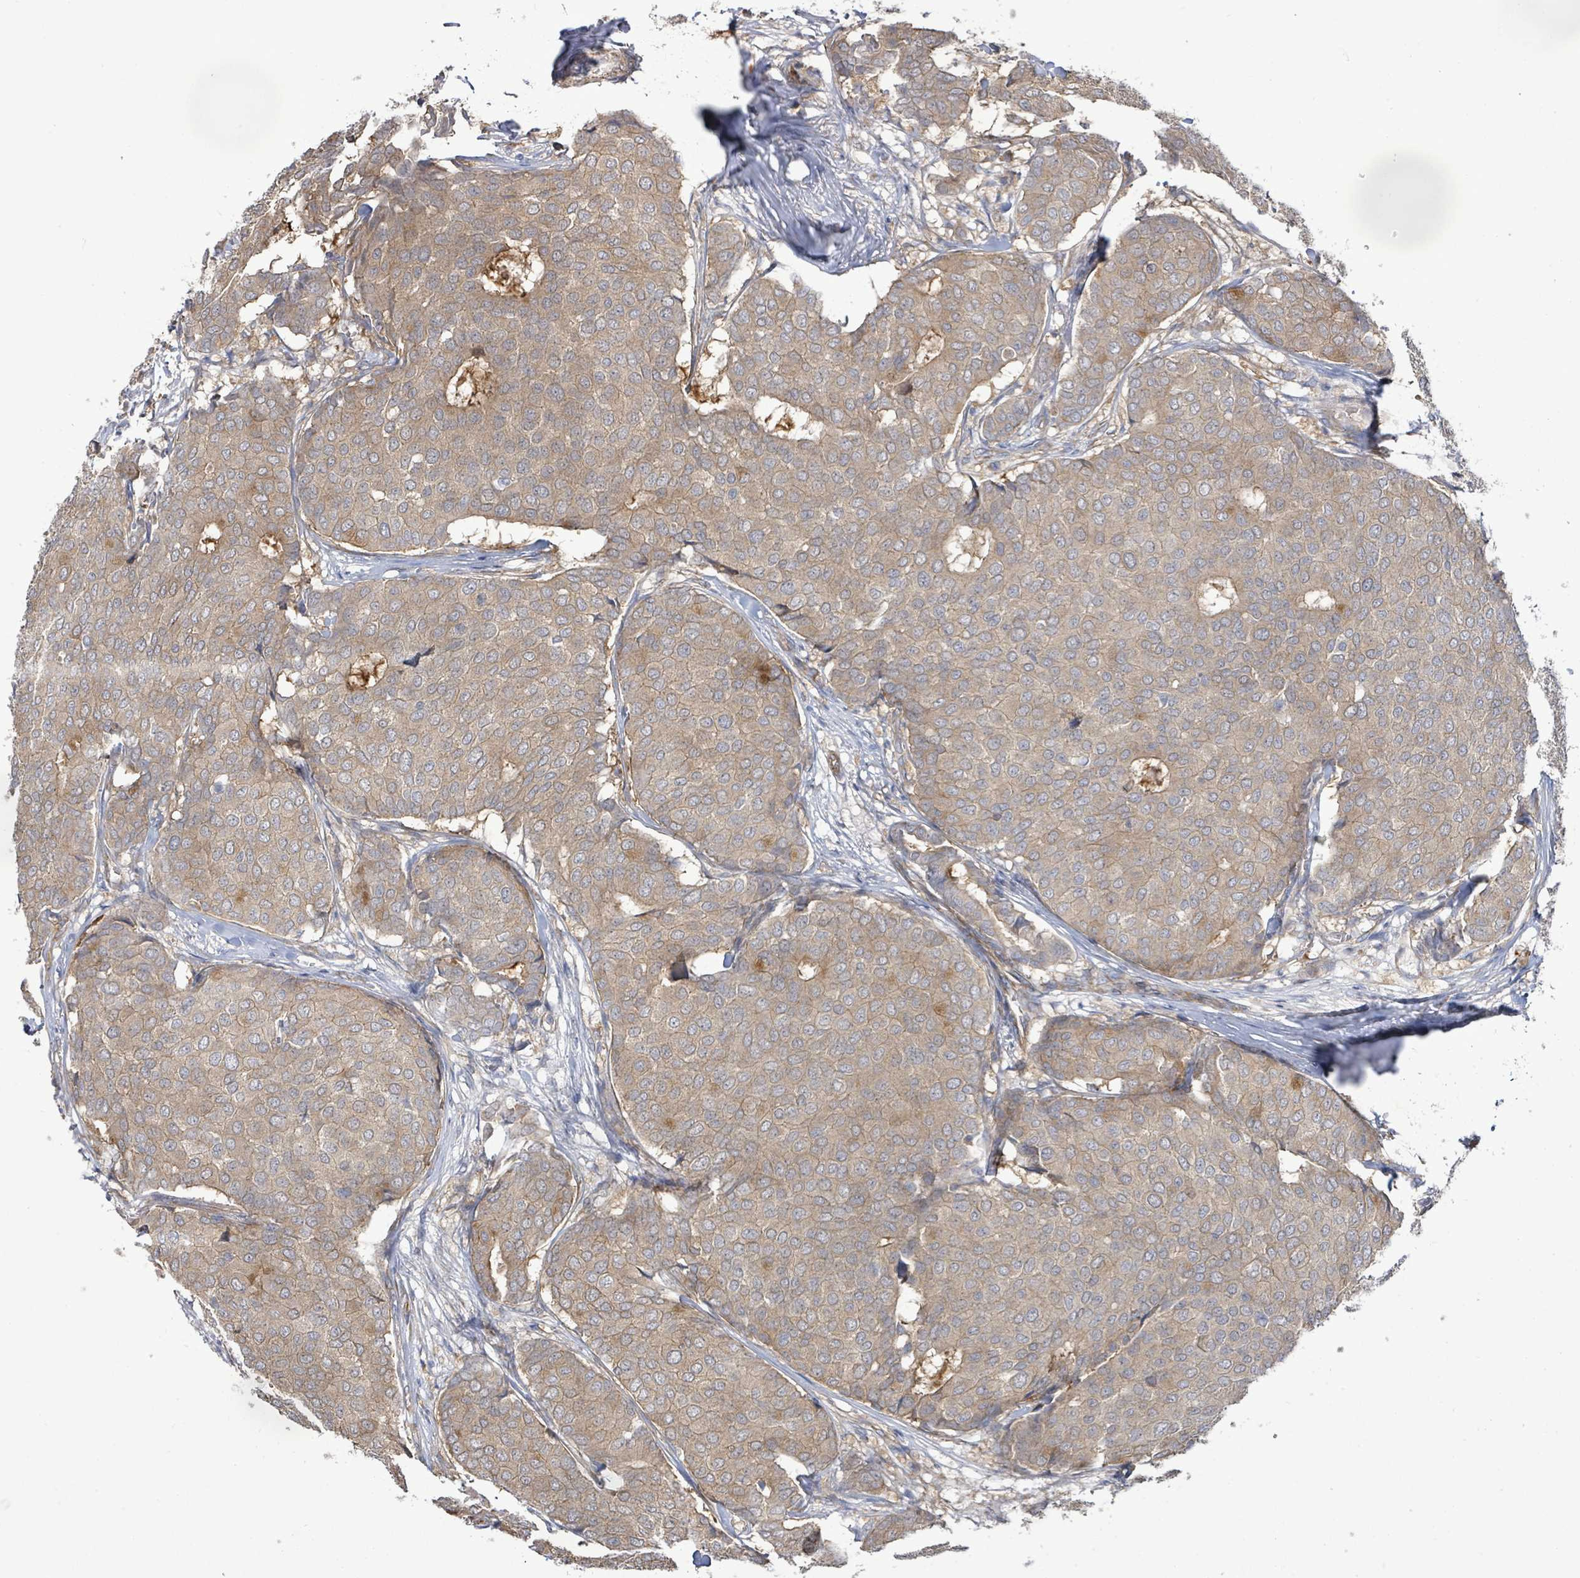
{"staining": {"intensity": "weak", "quantity": "25%-75%", "location": "cytoplasmic/membranous"}, "tissue": "breast cancer", "cell_type": "Tumor cells", "image_type": "cancer", "snomed": [{"axis": "morphology", "description": "Duct carcinoma"}, {"axis": "topography", "description": "Breast"}], "caption": "Breast invasive ductal carcinoma stained with a protein marker reveals weak staining in tumor cells.", "gene": "KBTBD11", "patient": {"sex": "female", "age": 75}}